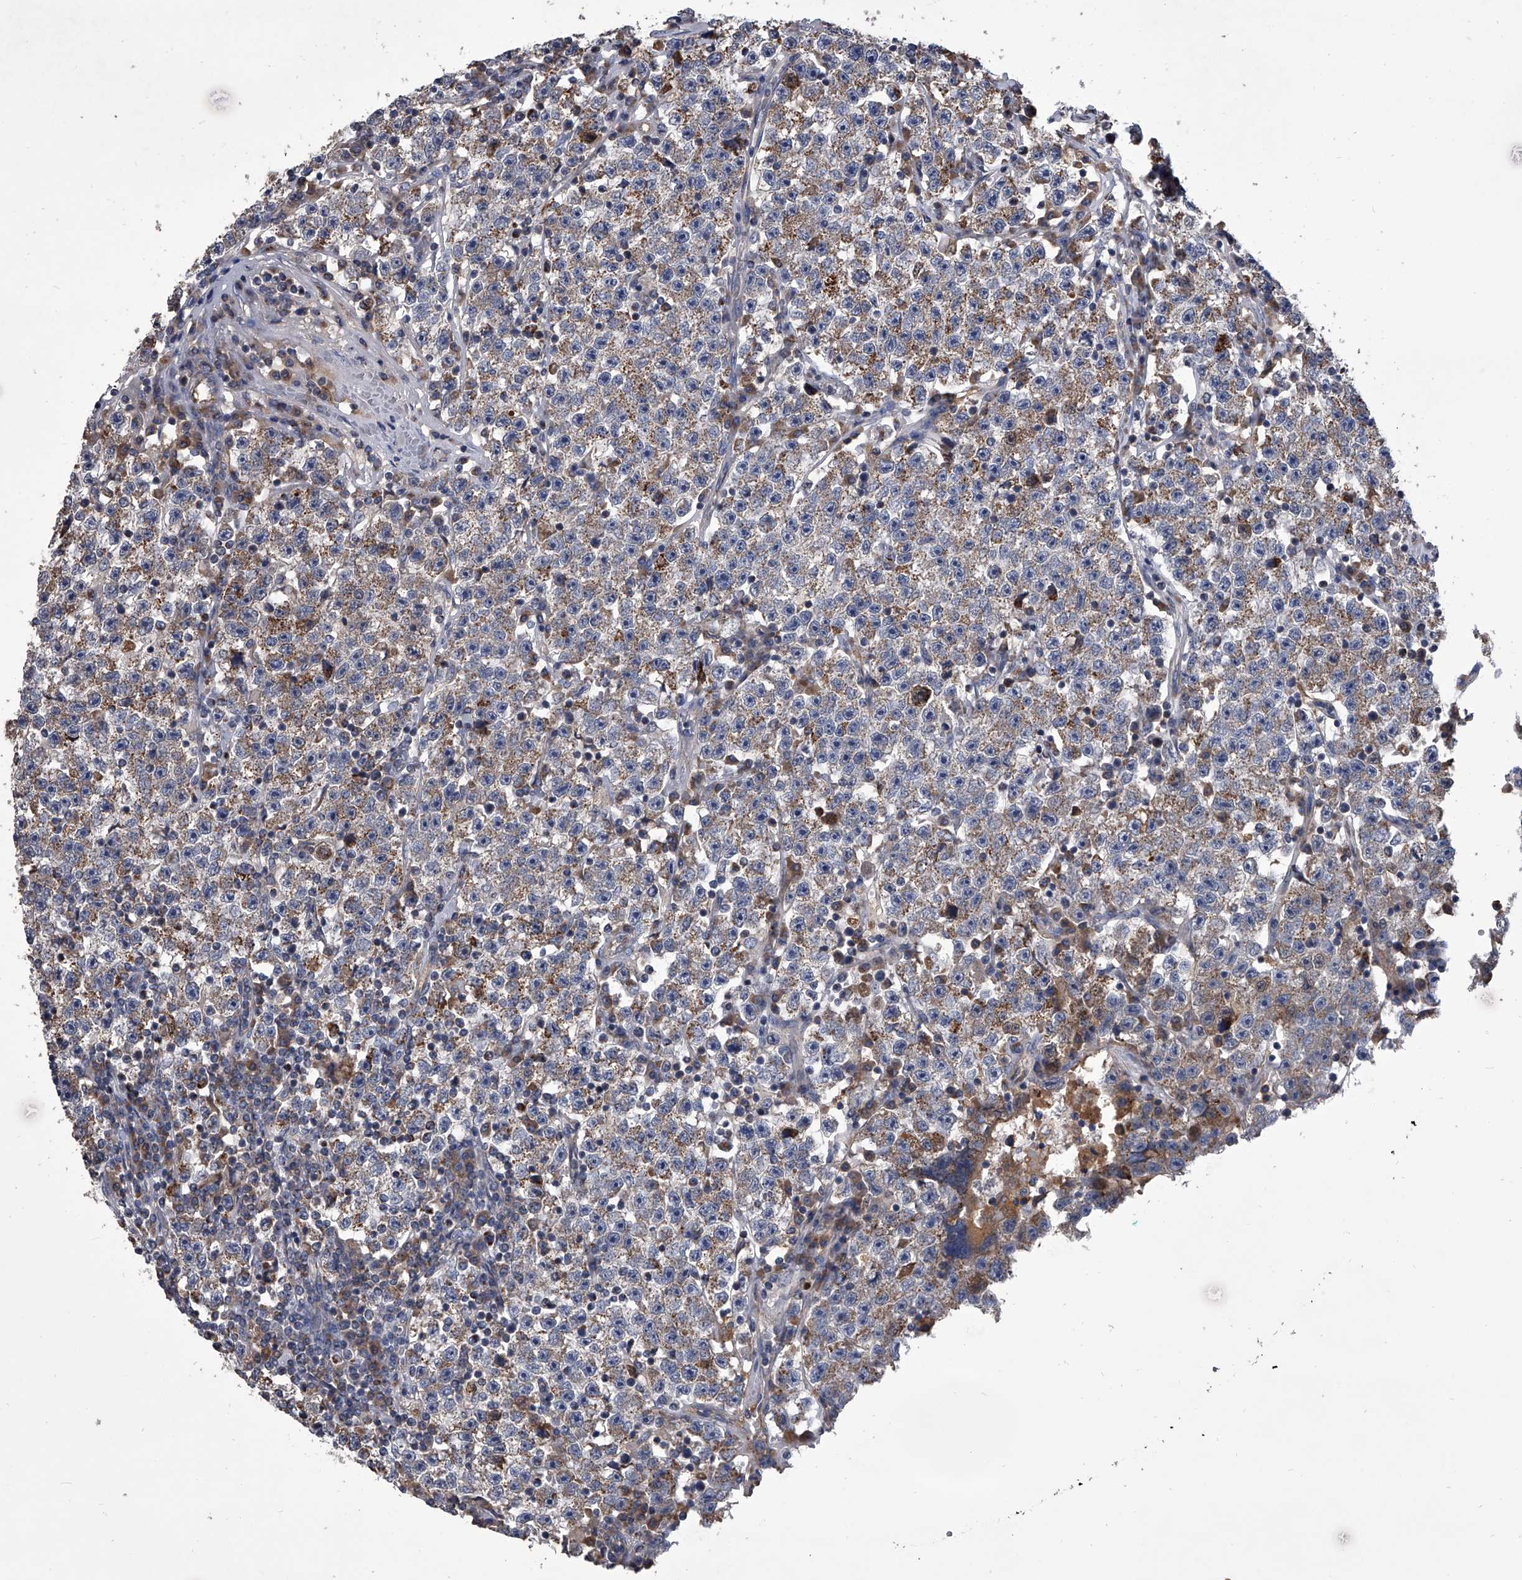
{"staining": {"intensity": "weak", "quantity": "25%-75%", "location": "cytoplasmic/membranous"}, "tissue": "testis cancer", "cell_type": "Tumor cells", "image_type": "cancer", "snomed": [{"axis": "morphology", "description": "Seminoma, NOS"}, {"axis": "topography", "description": "Testis"}], "caption": "Seminoma (testis) stained with a protein marker shows weak staining in tumor cells.", "gene": "NRP1", "patient": {"sex": "male", "age": 22}}